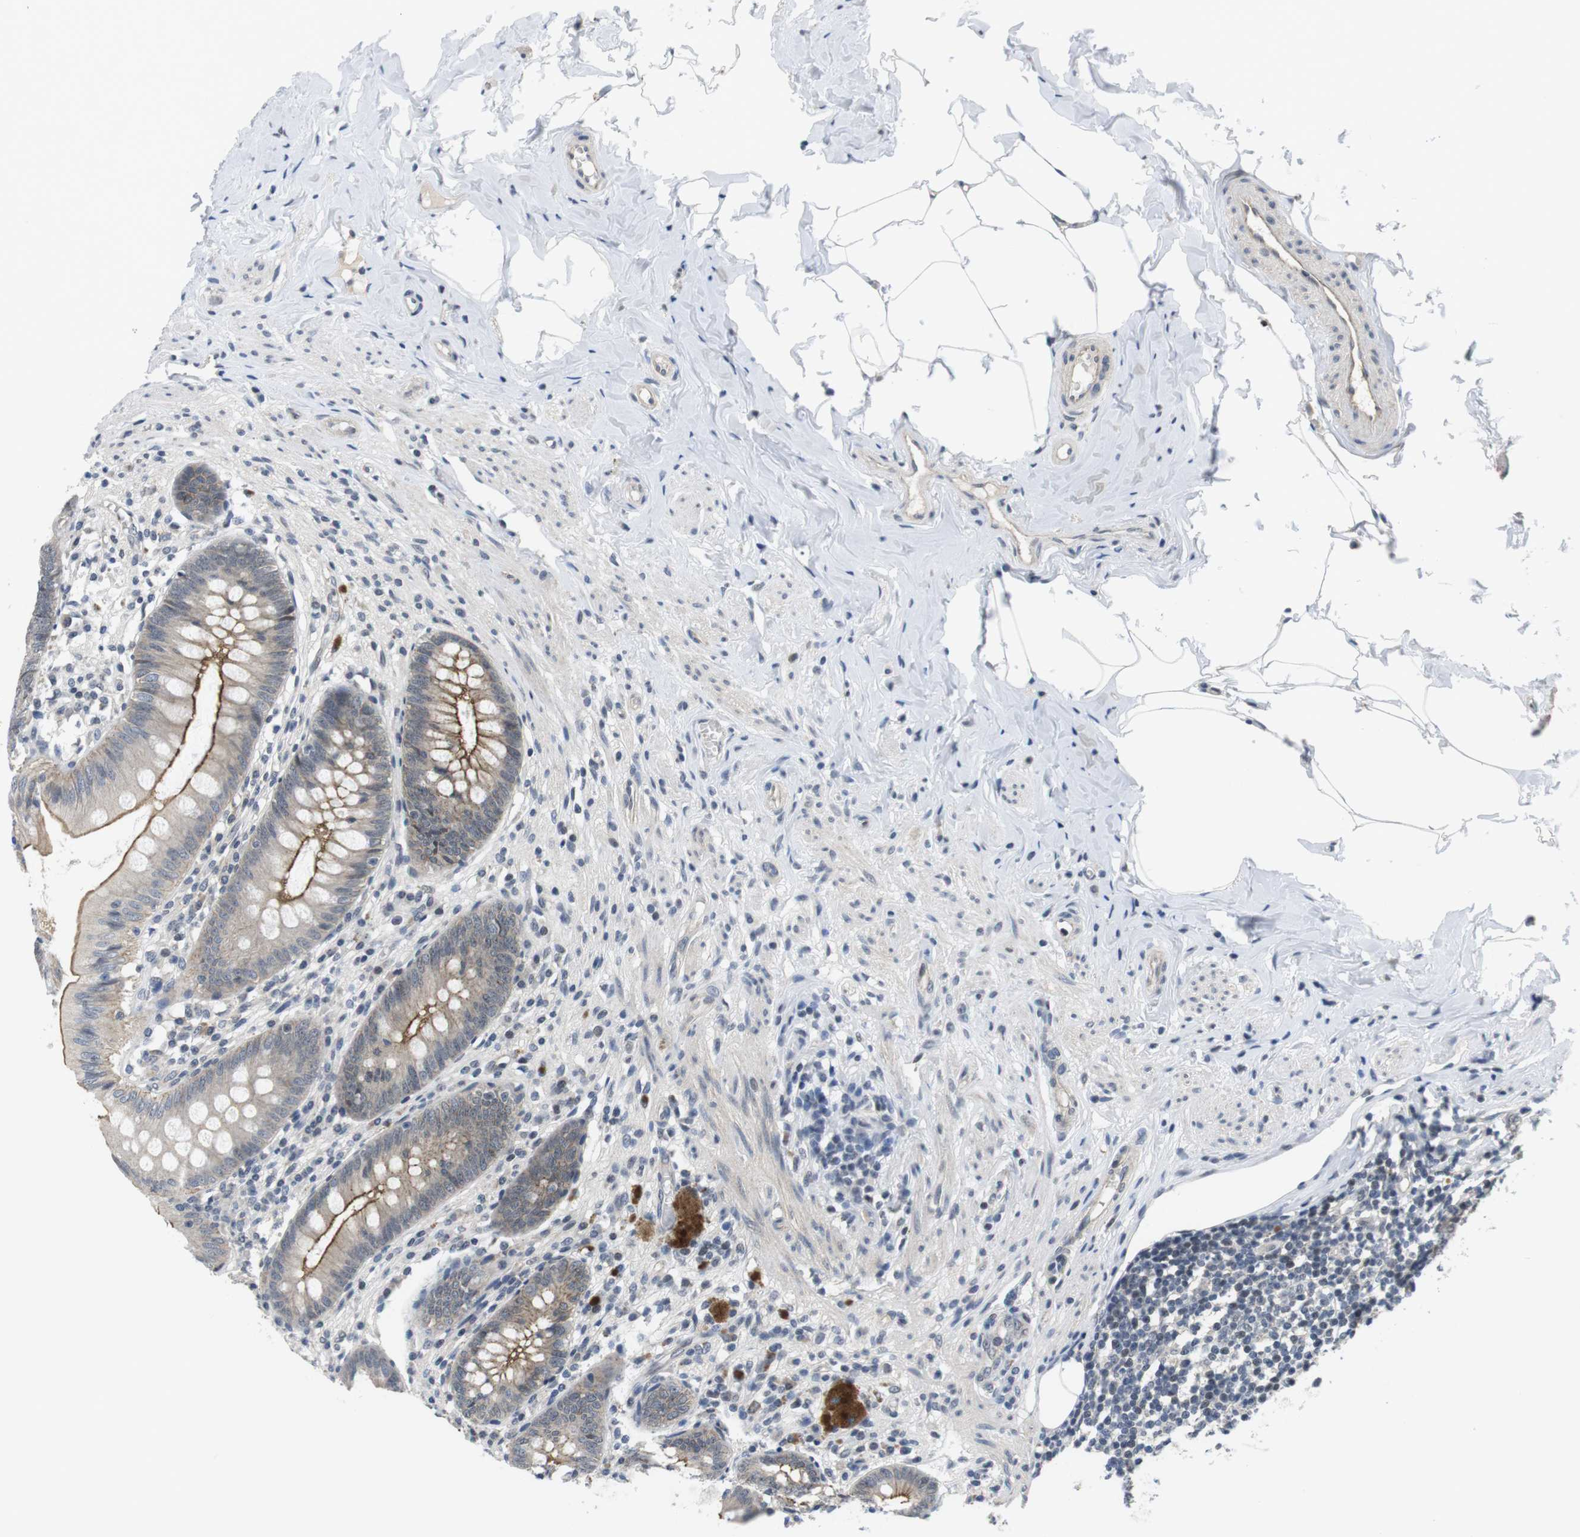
{"staining": {"intensity": "moderate", "quantity": "25%-75%", "location": "cytoplasmic/membranous,nuclear"}, "tissue": "appendix", "cell_type": "Glandular cells", "image_type": "normal", "snomed": [{"axis": "morphology", "description": "Normal tissue, NOS"}, {"axis": "topography", "description": "Appendix"}], "caption": "Immunohistochemistry (IHC) staining of unremarkable appendix, which exhibits medium levels of moderate cytoplasmic/membranous,nuclear expression in about 25%-75% of glandular cells indicating moderate cytoplasmic/membranous,nuclear protein expression. The staining was performed using DAB (3,3'-diaminobenzidine) (brown) for protein detection and nuclei were counterstained in hematoxylin (blue).", "gene": "NECTIN1", "patient": {"sex": "male", "age": 56}}